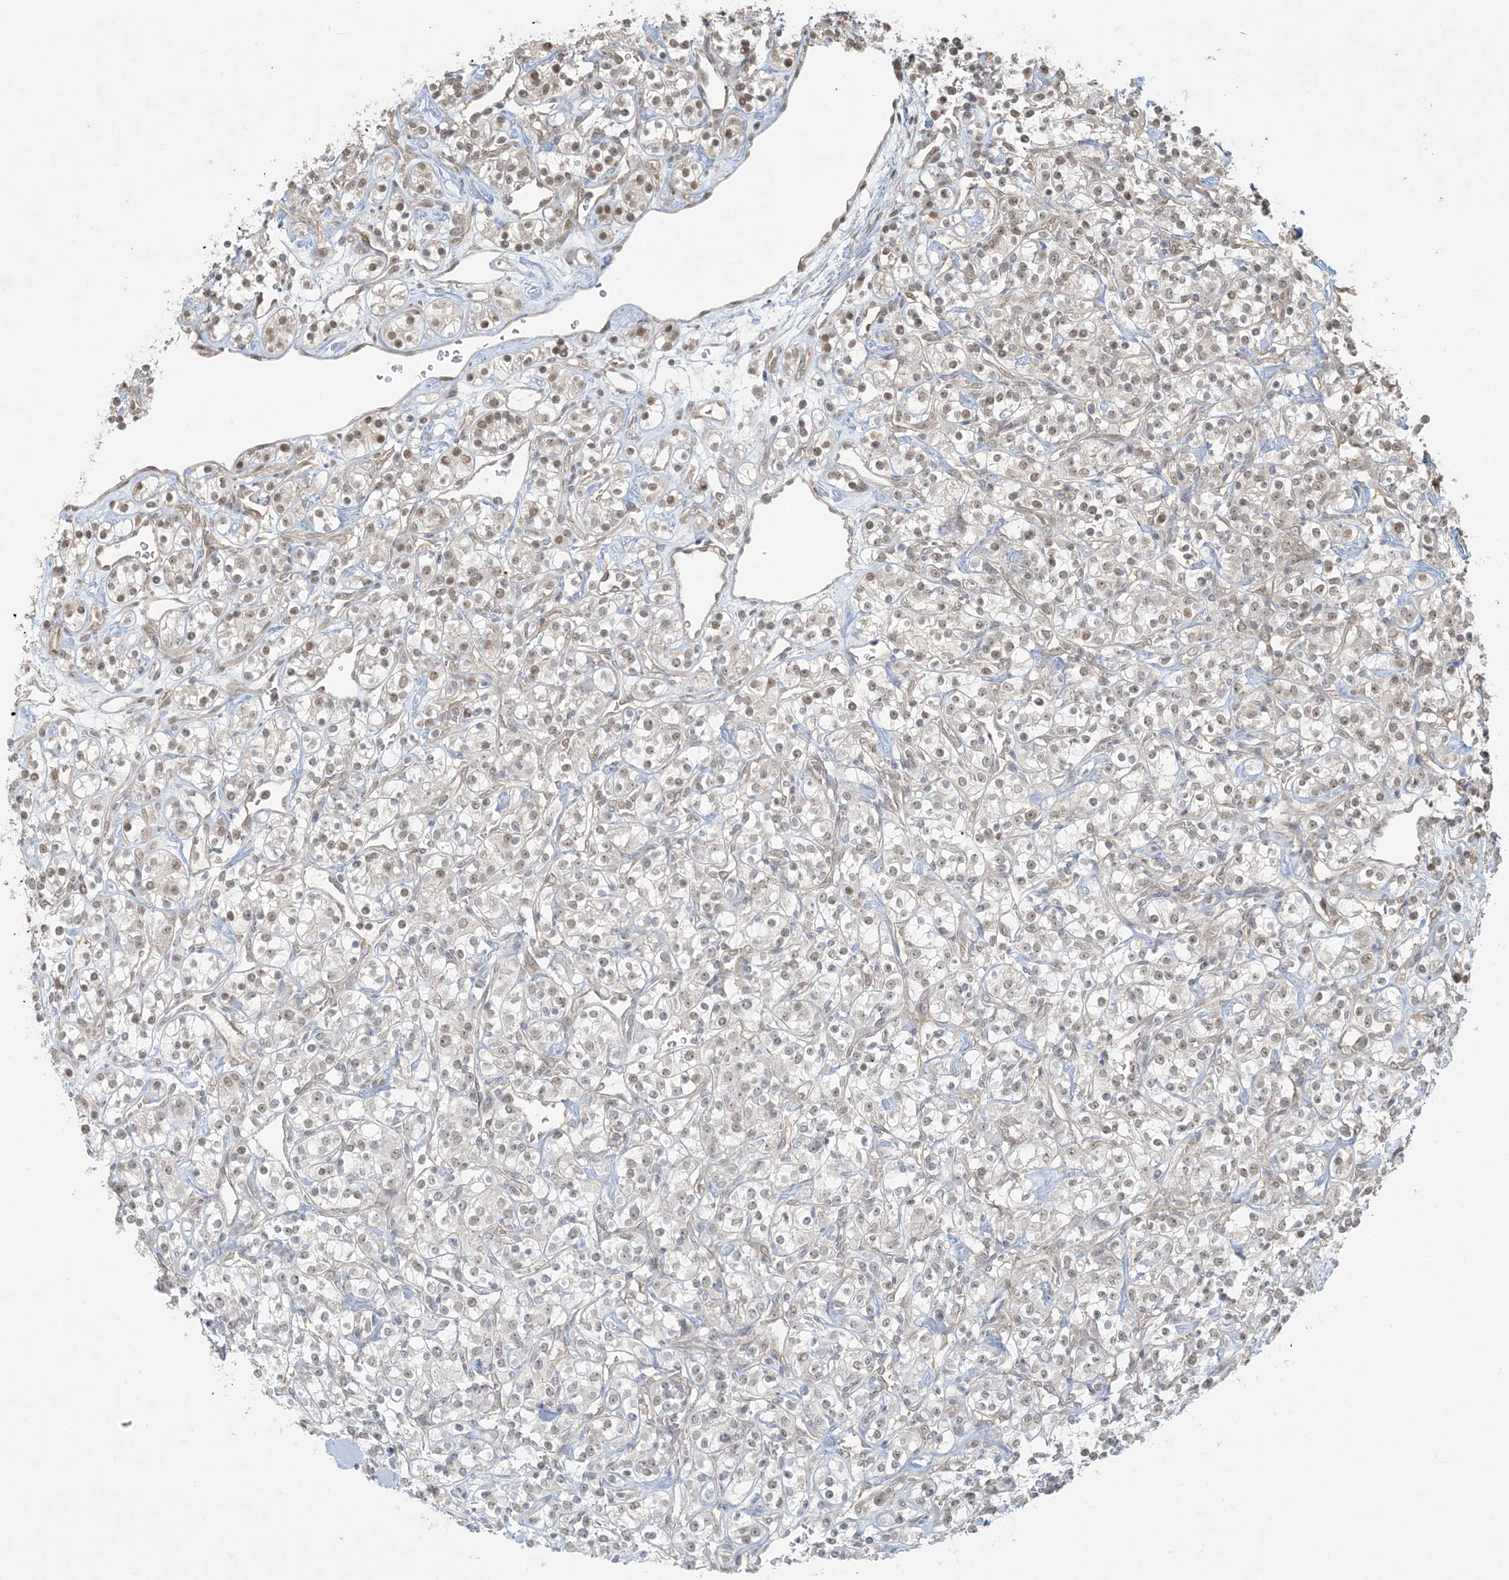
{"staining": {"intensity": "moderate", "quantity": "25%-75%", "location": "nuclear"}, "tissue": "renal cancer", "cell_type": "Tumor cells", "image_type": "cancer", "snomed": [{"axis": "morphology", "description": "Adenocarcinoma, NOS"}, {"axis": "topography", "description": "Kidney"}], "caption": "Renal adenocarcinoma stained for a protein (brown) demonstrates moderate nuclear positive positivity in about 25%-75% of tumor cells.", "gene": "BCORL1", "patient": {"sex": "male", "age": 77}}